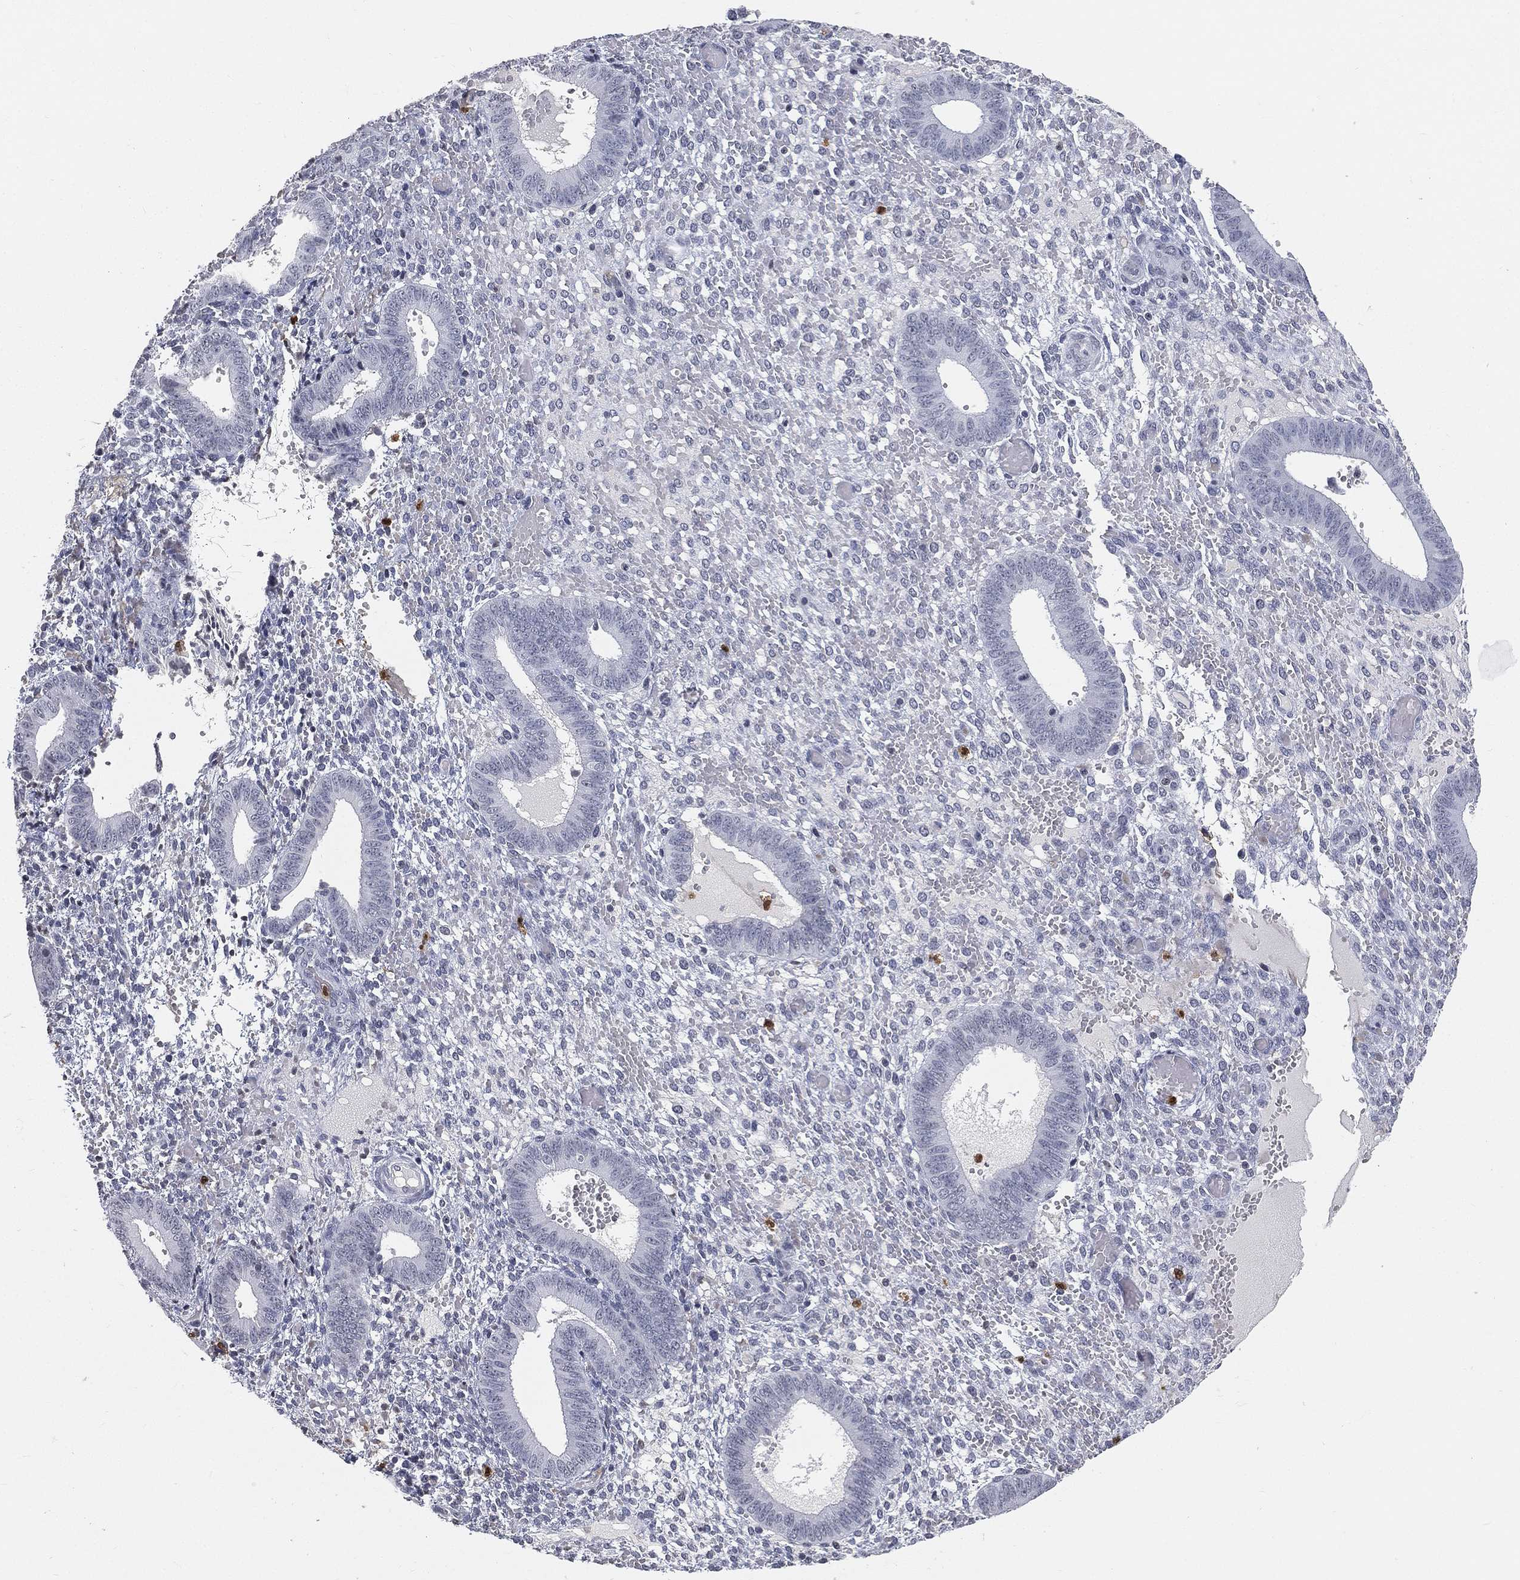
{"staining": {"intensity": "negative", "quantity": "none", "location": "none"}, "tissue": "endometrium", "cell_type": "Cells in endometrial stroma", "image_type": "normal", "snomed": [{"axis": "morphology", "description": "Normal tissue, NOS"}, {"axis": "topography", "description": "Endometrium"}], "caption": "A photomicrograph of human endometrium is negative for staining in cells in endometrial stroma. (Stains: DAB (3,3'-diaminobenzidine) immunohistochemistry (IHC) with hematoxylin counter stain, Microscopy: brightfield microscopy at high magnification).", "gene": "ARG1", "patient": {"sex": "female", "age": 42}}